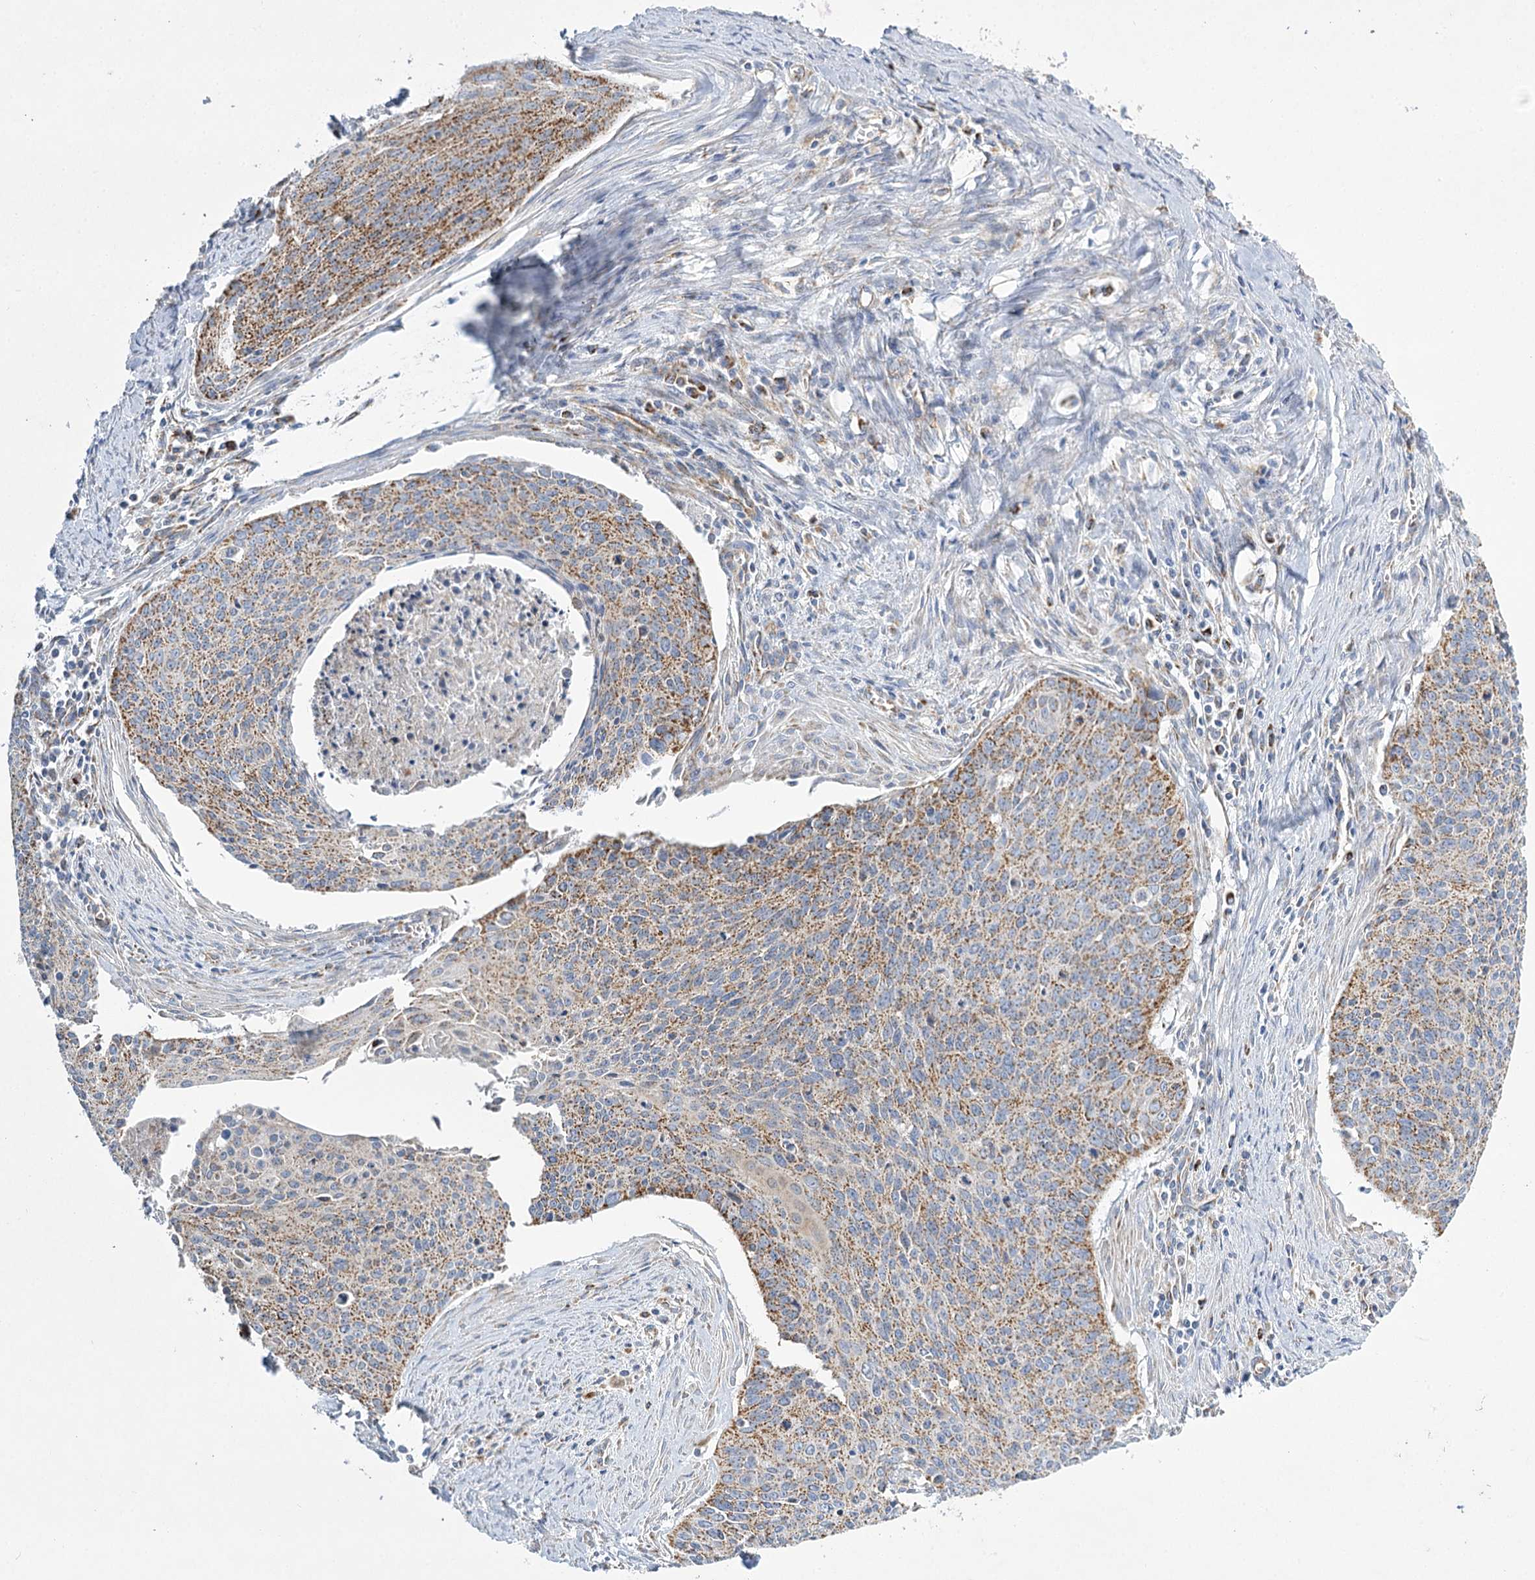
{"staining": {"intensity": "strong", "quantity": ">75%", "location": "cytoplasmic/membranous"}, "tissue": "cervical cancer", "cell_type": "Tumor cells", "image_type": "cancer", "snomed": [{"axis": "morphology", "description": "Squamous cell carcinoma, NOS"}, {"axis": "topography", "description": "Cervix"}], "caption": "Cervical cancer (squamous cell carcinoma) stained for a protein reveals strong cytoplasmic/membranous positivity in tumor cells.", "gene": "DHTKD1", "patient": {"sex": "female", "age": 55}}